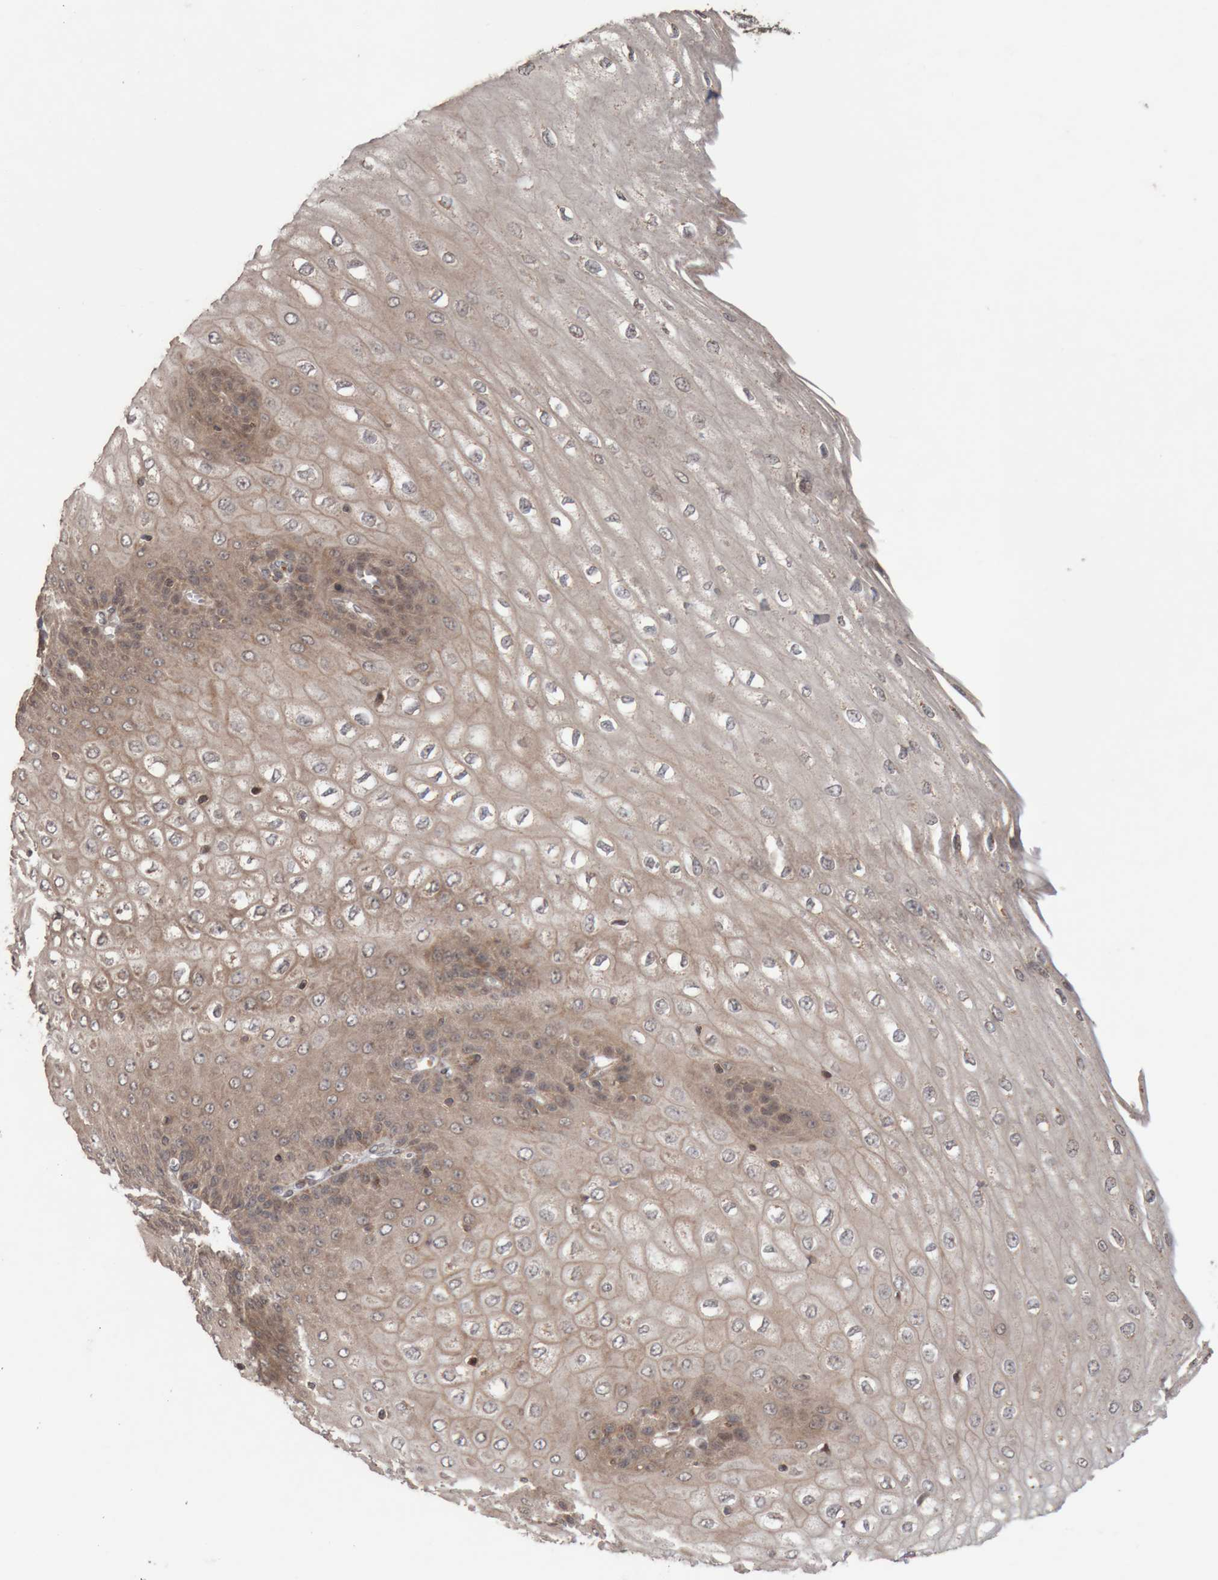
{"staining": {"intensity": "moderate", "quantity": ">75%", "location": "cytoplasmic/membranous"}, "tissue": "esophagus", "cell_type": "Squamous epithelial cells", "image_type": "normal", "snomed": [{"axis": "morphology", "description": "Normal tissue, NOS"}, {"axis": "topography", "description": "Esophagus"}], "caption": "Immunohistochemical staining of unremarkable esophagus demonstrates >75% levels of moderate cytoplasmic/membranous protein positivity in about >75% of squamous epithelial cells. The staining was performed using DAB to visualize the protein expression in brown, while the nuclei were stained in blue with hematoxylin (Magnification: 20x).", "gene": "KIF21B", "patient": {"sex": "male", "age": 60}}